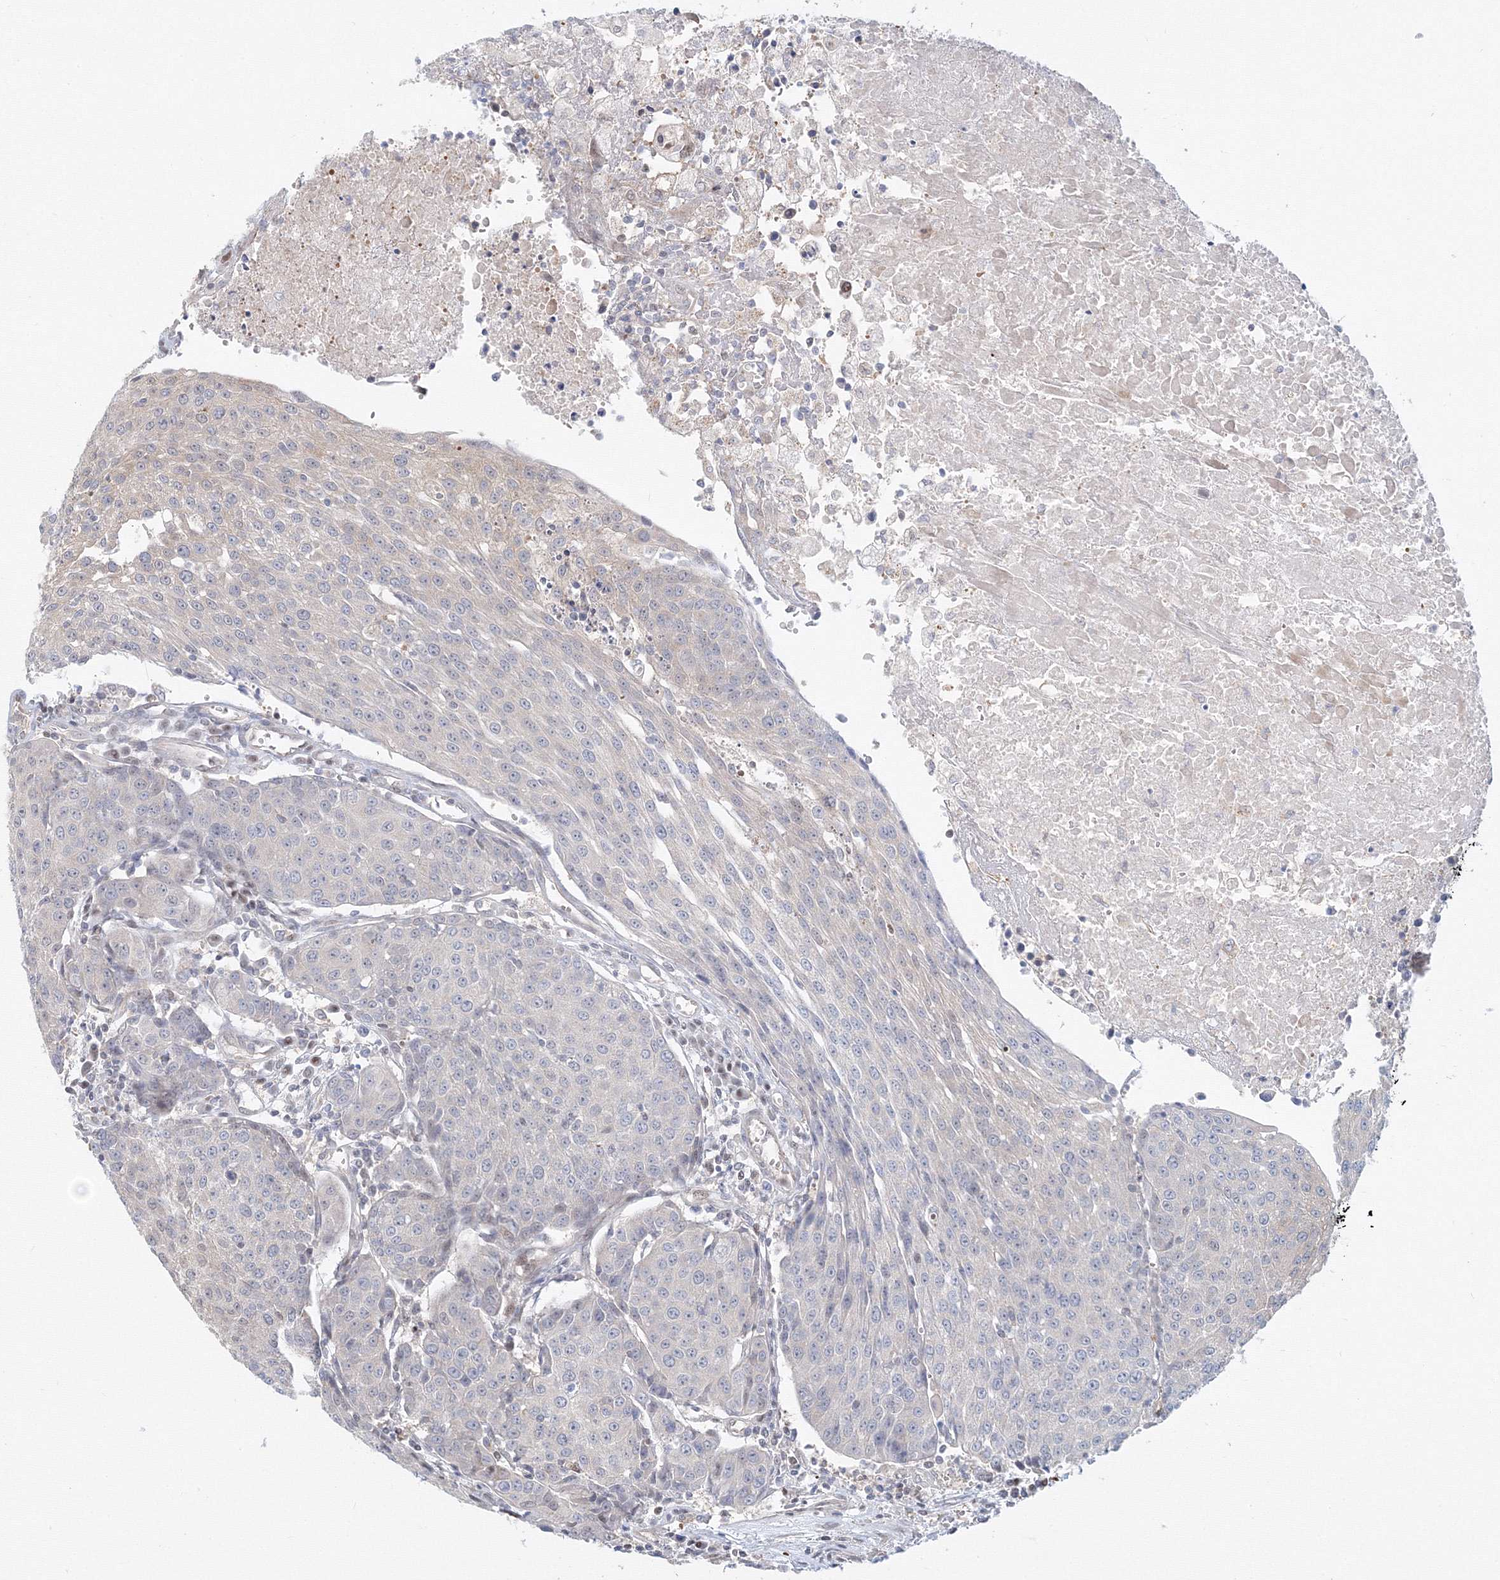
{"staining": {"intensity": "negative", "quantity": "none", "location": "none"}, "tissue": "urothelial cancer", "cell_type": "Tumor cells", "image_type": "cancer", "snomed": [{"axis": "morphology", "description": "Urothelial carcinoma, High grade"}, {"axis": "topography", "description": "Urinary bladder"}], "caption": "Urothelial cancer was stained to show a protein in brown. There is no significant staining in tumor cells.", "gene": "ARHGAP21", "patient": {"sex": "female", "age": 85}}